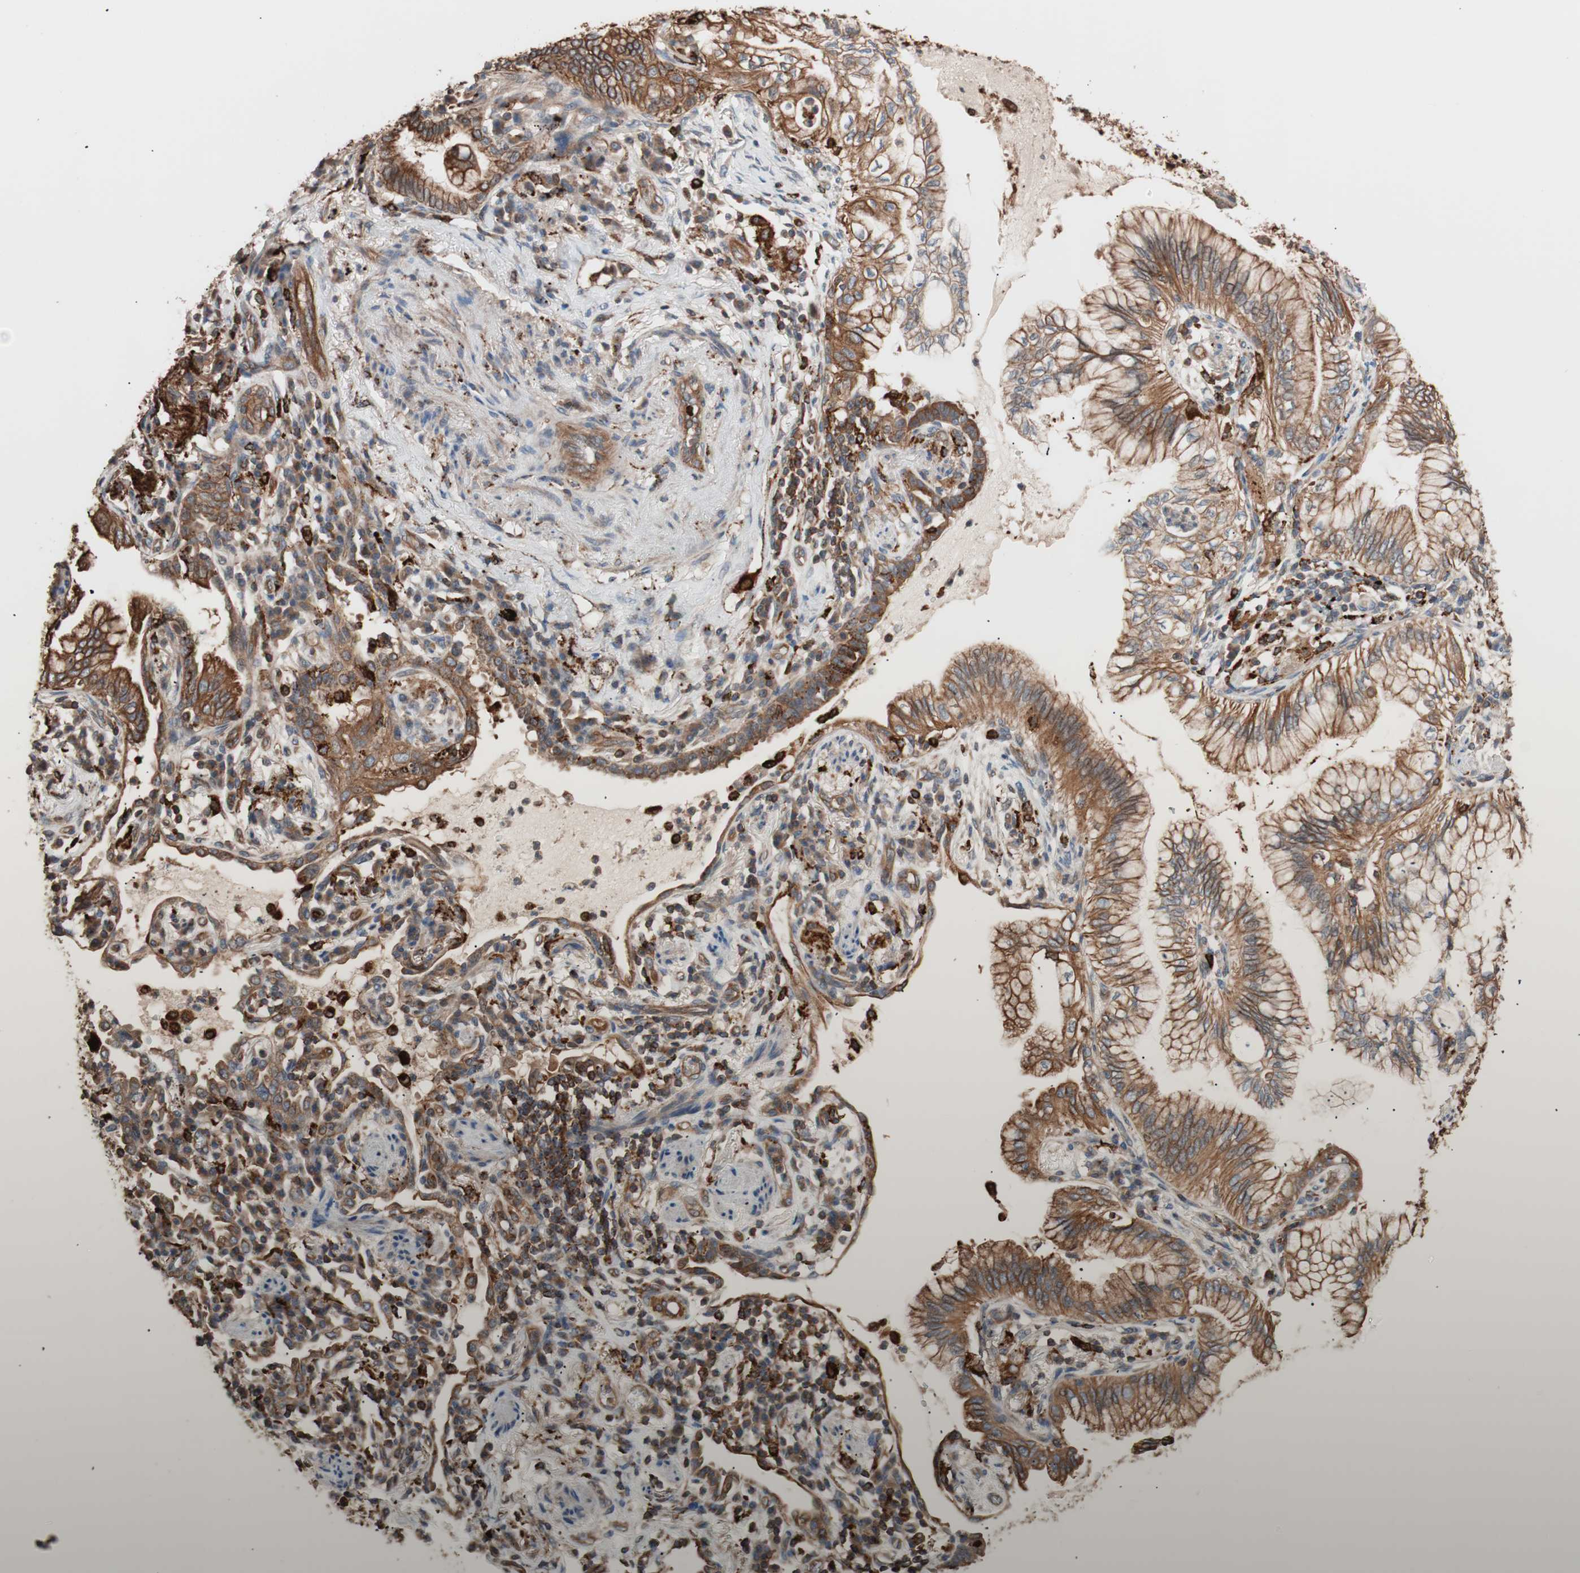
{"staining": {"intensity": "strong", "quantity": ">75%", "location": "cytoplasmic/membranous"}, "tissue": "lung cancer", "cell_type": "Tumor cells", "image_type": "cancer", "snomed": [{"axis": "morphology", "description": "Adenocarcinoma, NOS"}, {"axis": "topography", "description": "Lung"}], "caption": "Lung cancer stained with DAB (3,3'-diaminobenzidine) immunohistochemistry shows high levels of strong cytoplasmic/membranous positivity in approximately >75% of tumor cells.", "gene": "CCT3", "patient": {"sex": "female", "age": 70}}